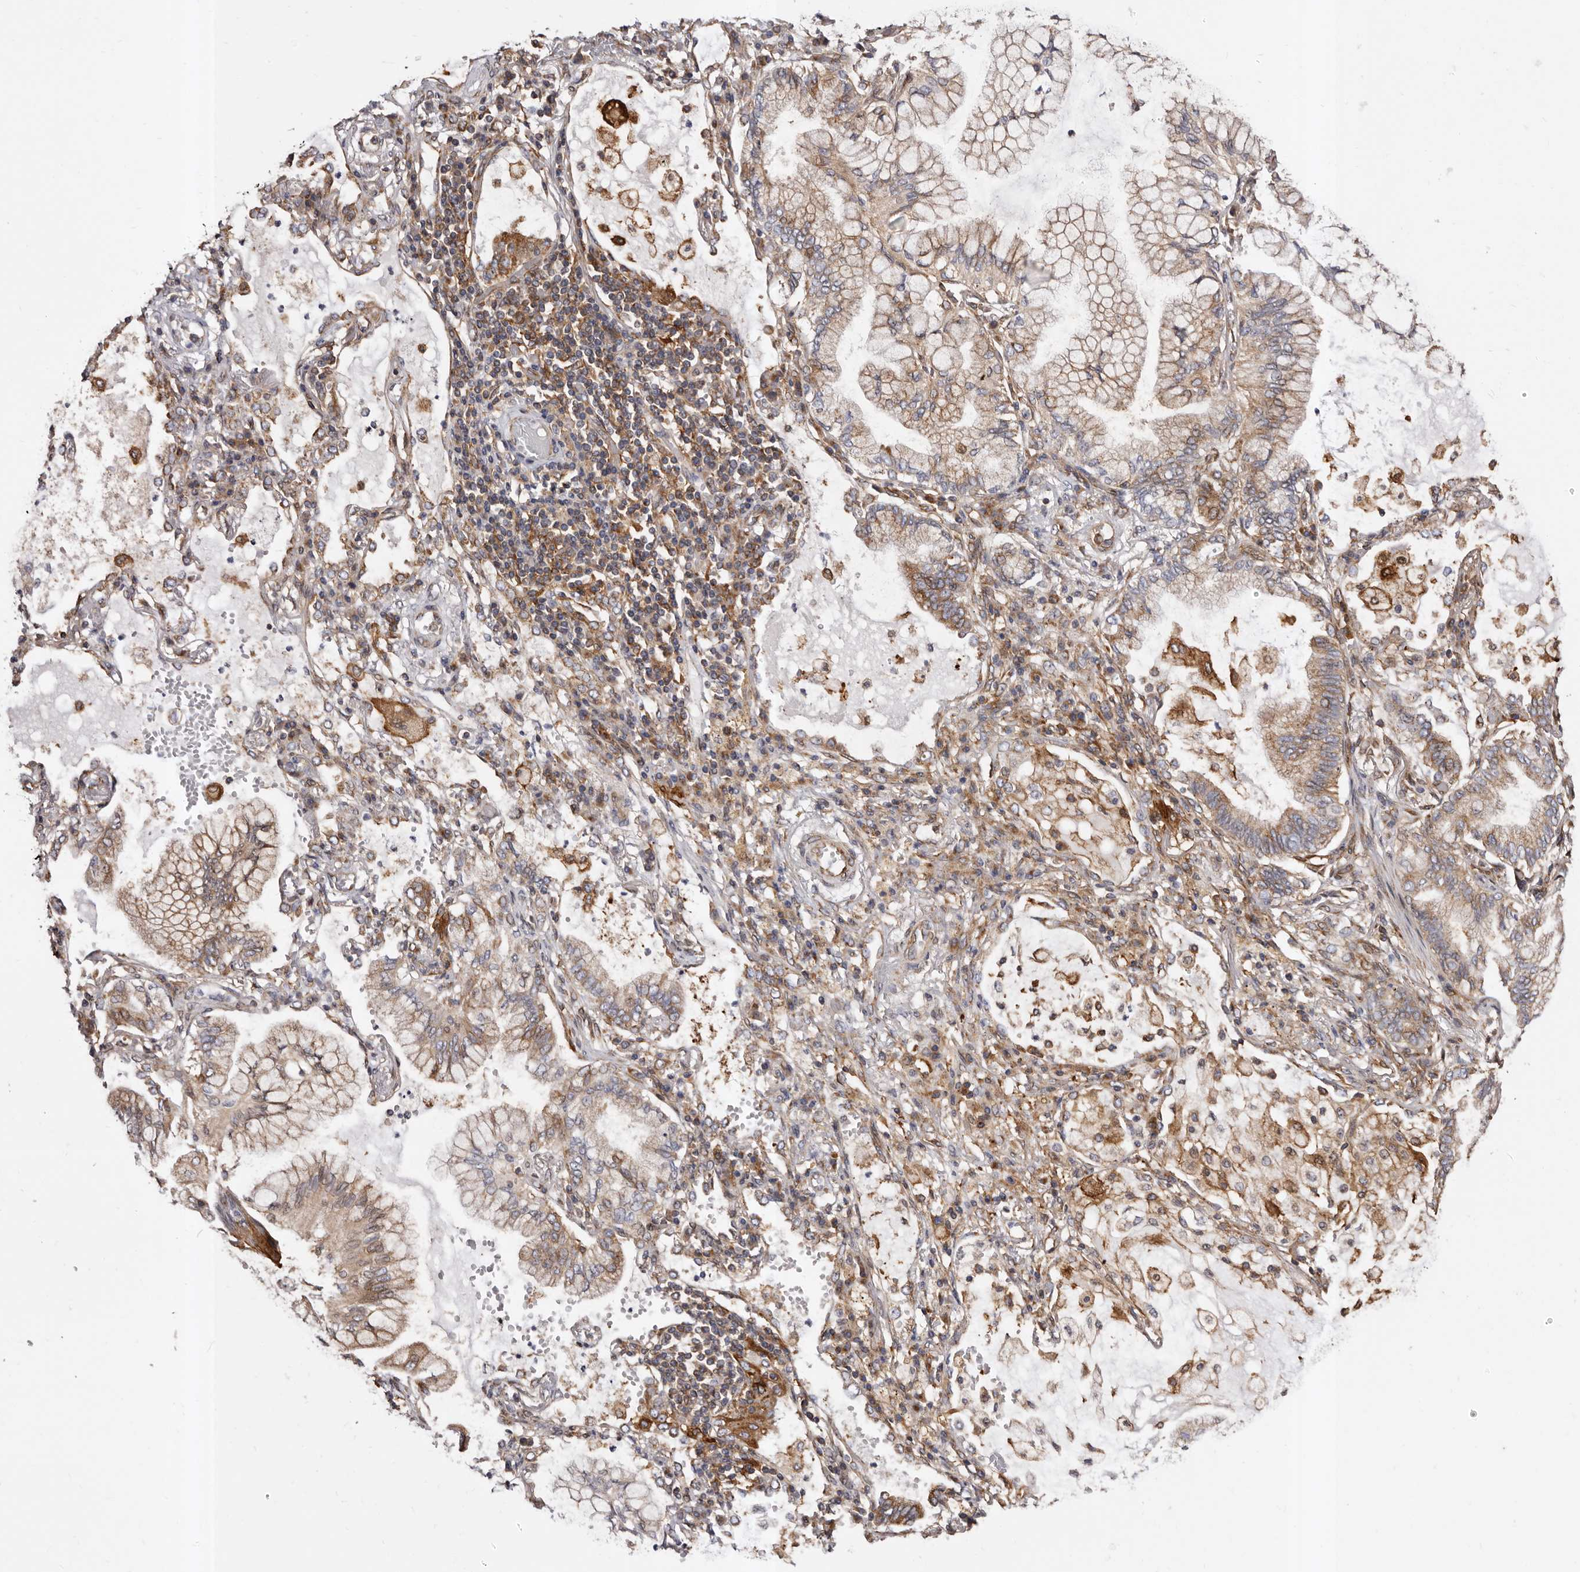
{"staining": {"intensity": "weak", "quantity": ">75%", "location": "cytoplasmic/membranous"}, "tissue": "lung cancer", "cell_type": "Tumor cells", "image_type": "cancer", "snomed": [{"axis": "morphology", "description": "Adenocarcinoma, NOS"}, {"axis": "topography", "description": "Lung"}], "caption": "Human lung cancer (adenocarcinoma) stained with a brown dye demonstrates weak cytoplasmic/membranous positive staining in approximately >75% of tumor cells.", "gene": "COQ8B", "patient": {"sex": "female", "age": 70}}